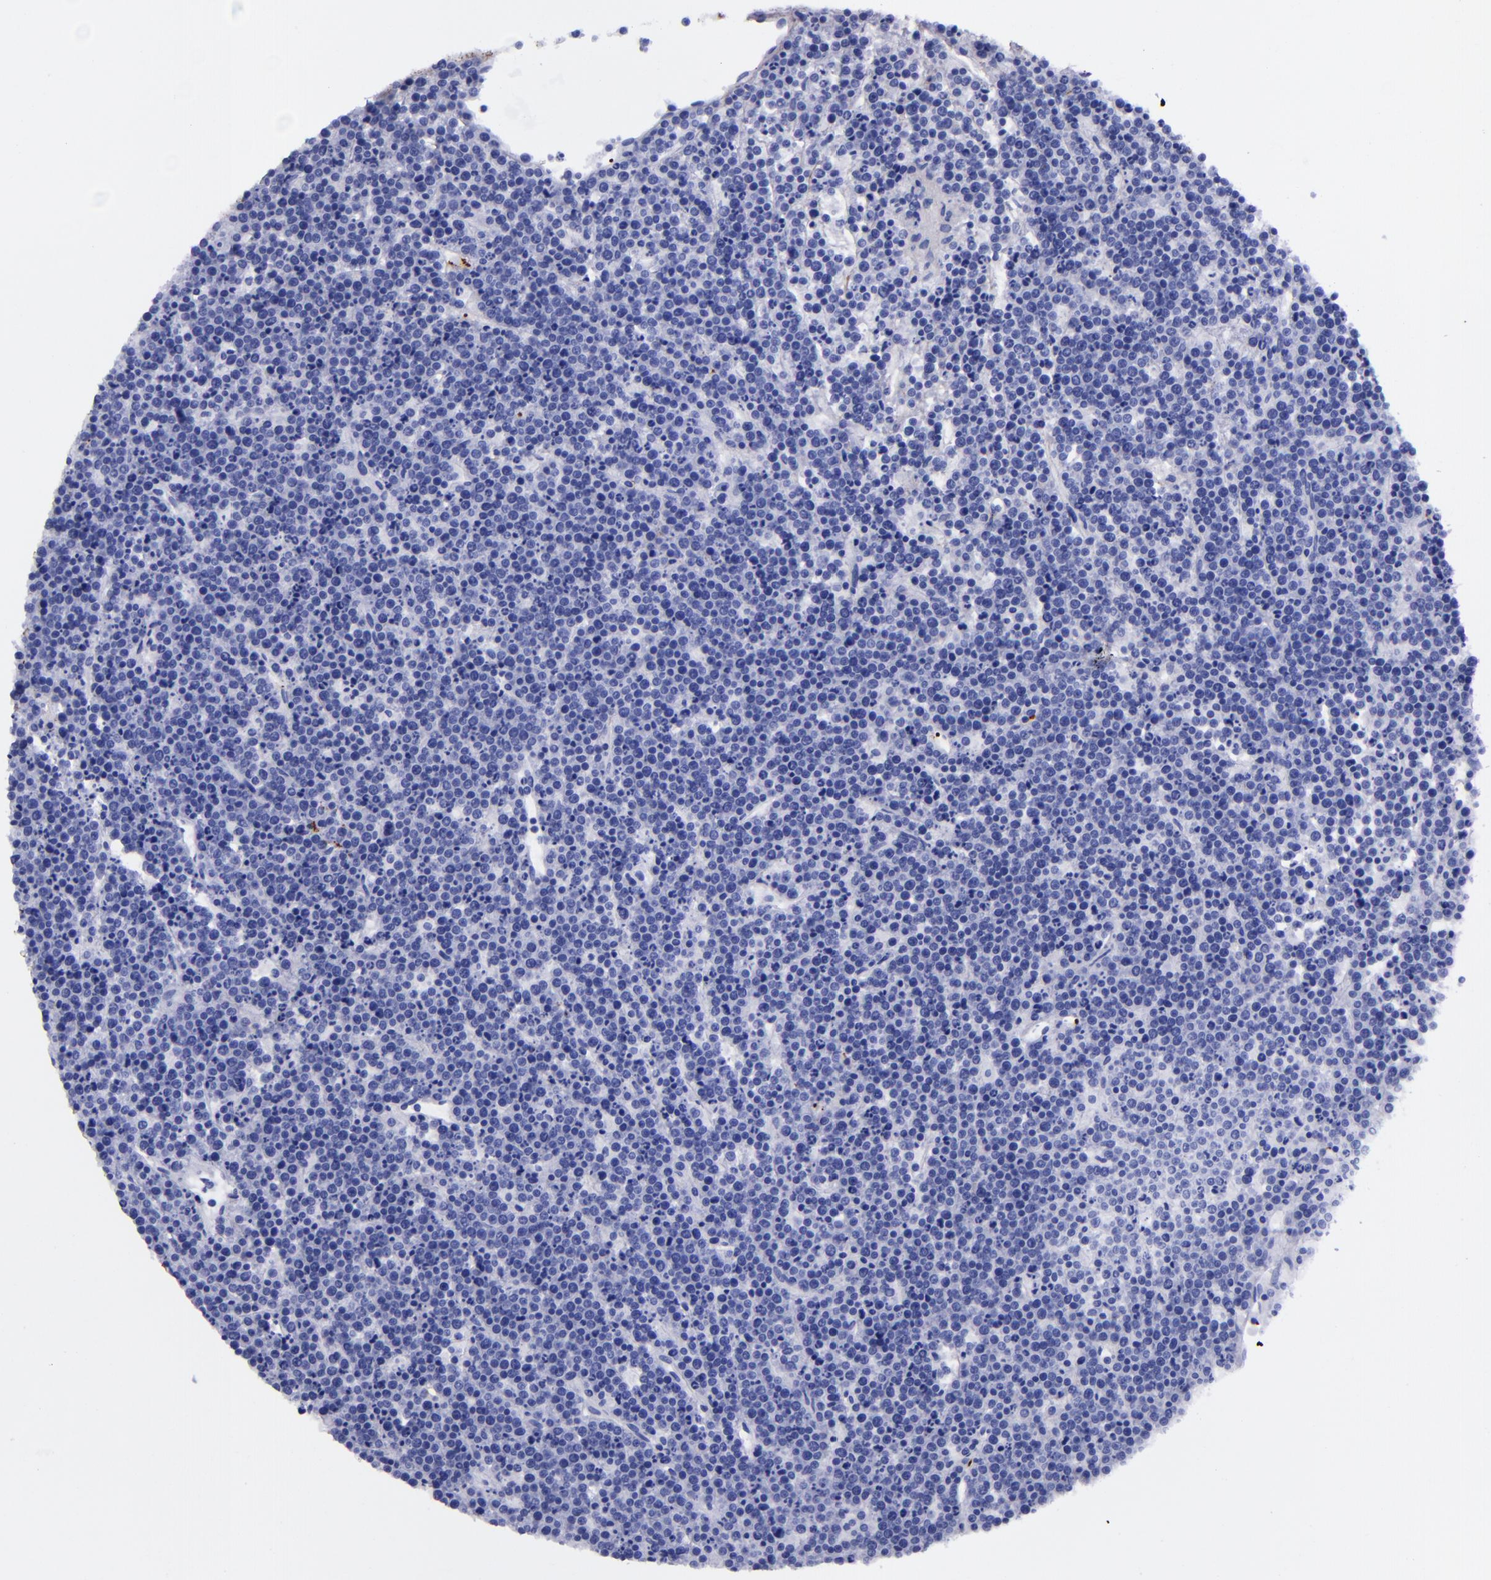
{"staining": {"intensity": "negative", "quantity": "none", "location": "none"}, "tissue": "lymphoma", "cell_type": "Tumor cells", "image_type": "cancer", "snomed": [{"axis": "morphology", "description": "Malignant lymphoma, non-Hodgkin's type, High grade"}, {"axis": "topography", "description": "Ovary"}], "caption": "Human lymphoma stained for a protein using IHC exhibits no positivity in tumor cells.", "gene": "EFCAB13", "patient": {"sex": "female", "age": 56}}